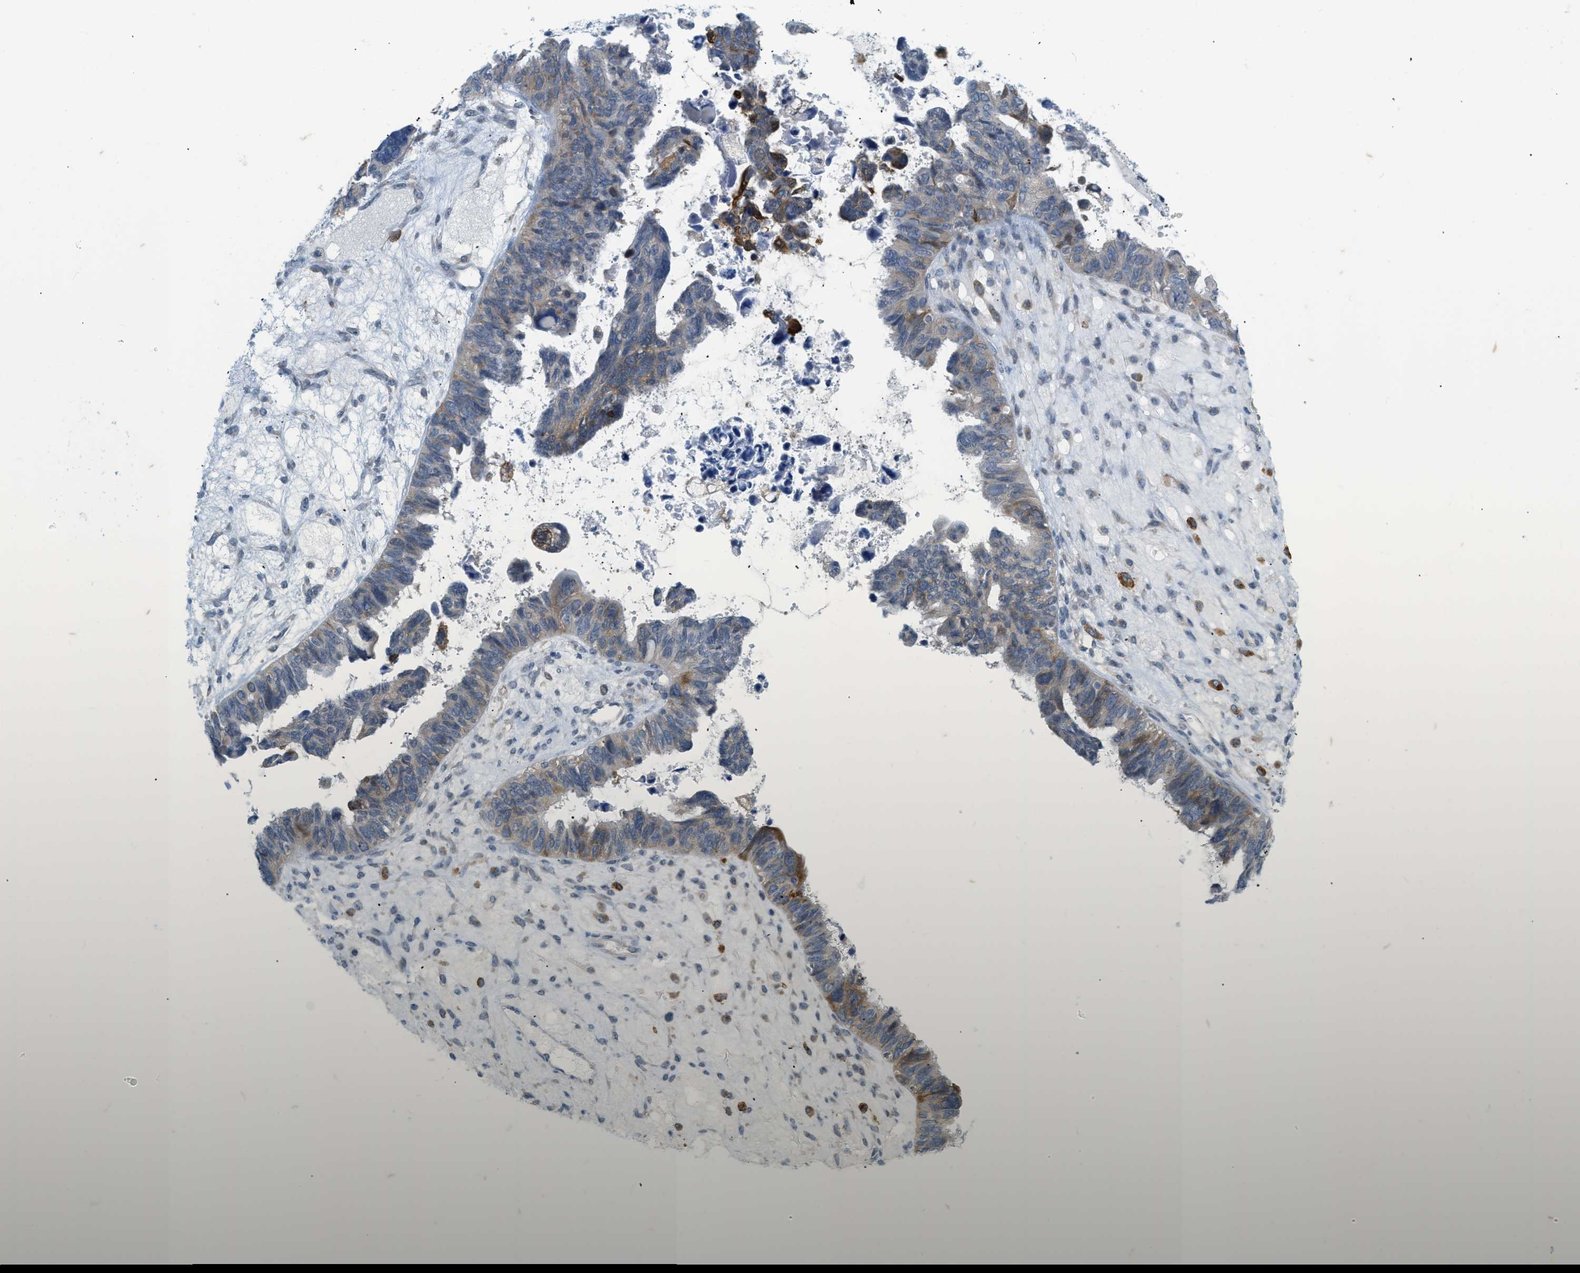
{"staining": {"intensity": "moderate", "quantity": "<25%", "location": "cytoplasmic/membranous"}, "tissue": "ovarian cancer", "cell_type": "Tumor cells", "image_type": "cancer", "snomed": [{"axis": "morphology", "description": "Cystadenocarcinoma, serous, NOS"}, {"axis": "topography", "description": "Ovary"}], "caption": "Ovarian cancer was stained to show a protein in brown. There is low levels of moderate cytoplasmic/membranous expression in about <25% of tumor cells. (Brightfield microscopy of DAB IHC at high magnification).", "gene": "ZNF408", "patient": {"sex": "female", "age": 79}}